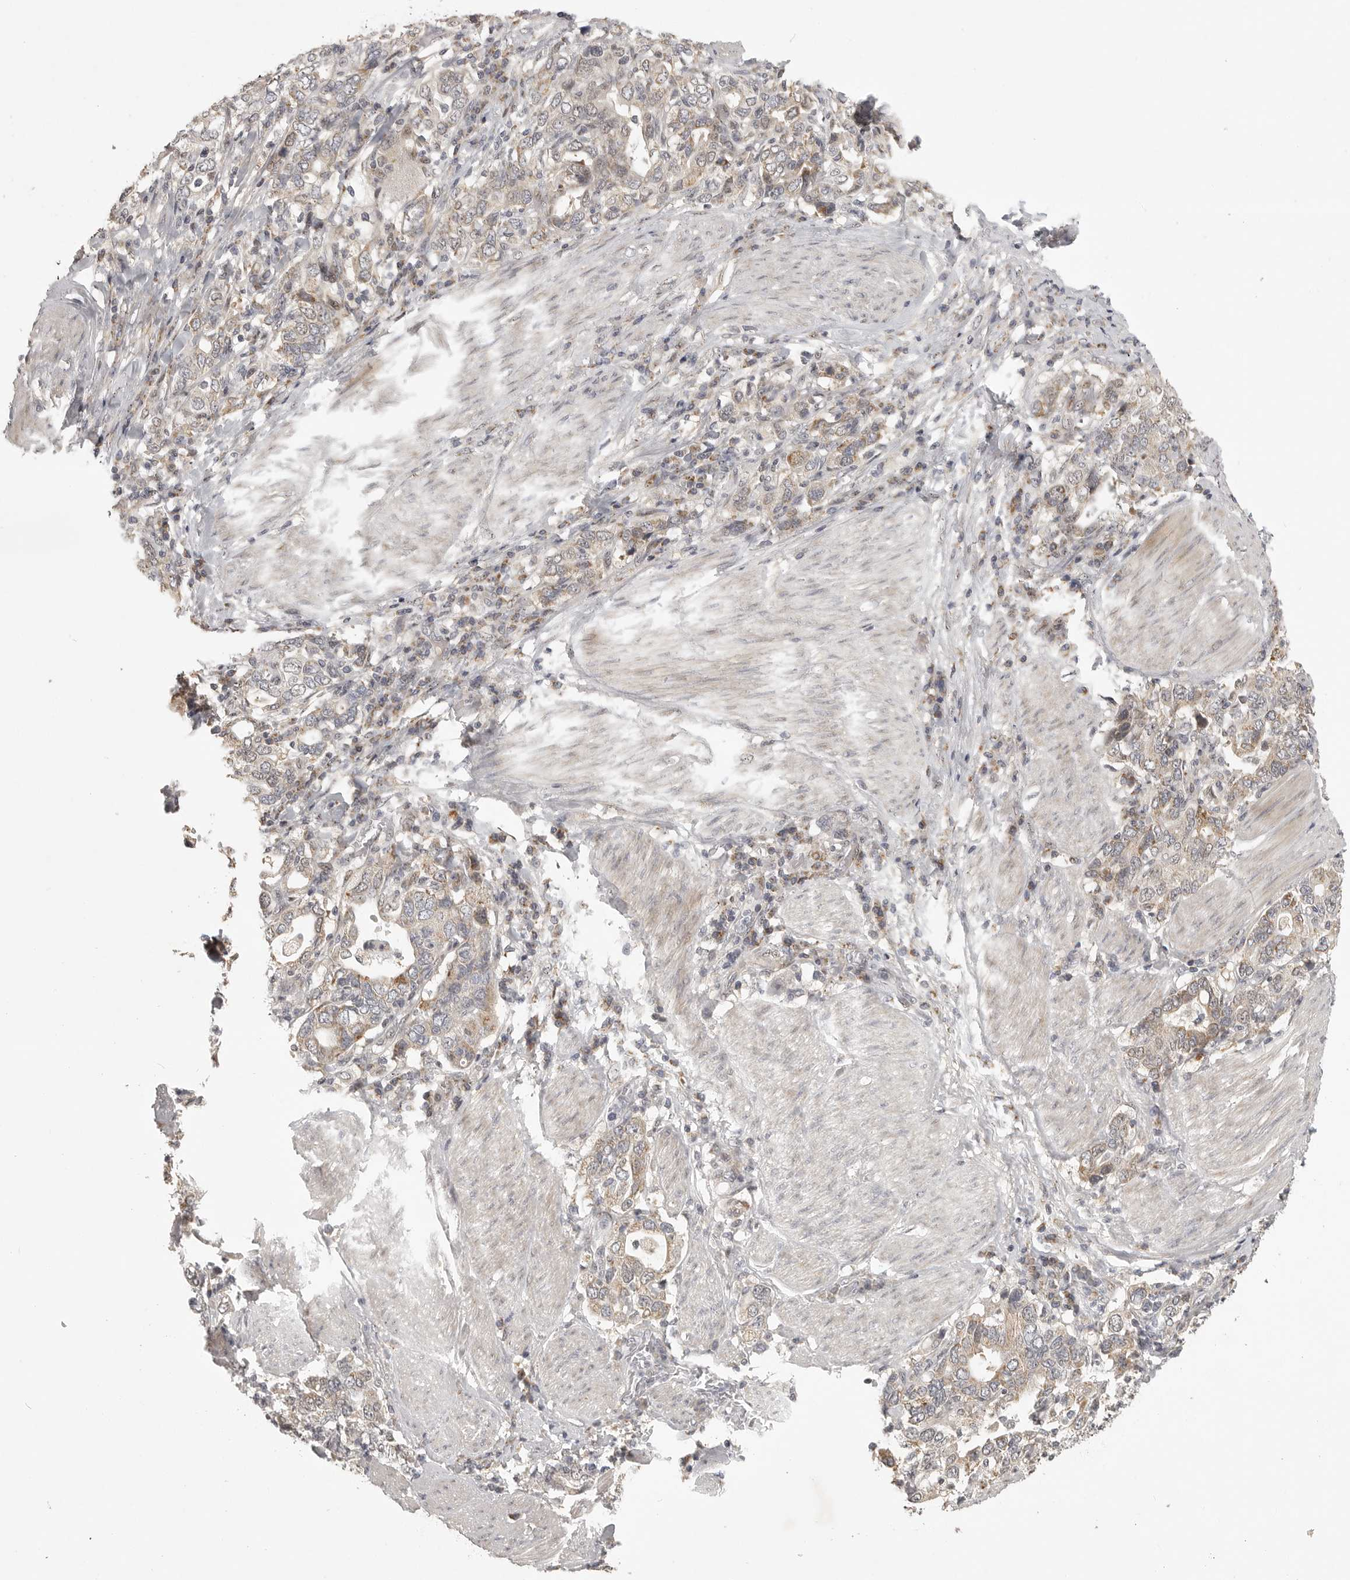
{"staining": {"intensity": "moderate", "quantity": "<25%", "location": "cytoplasmic/membranous"}, "tissue": "stomach cancer", "cell_type": "Tumor cells", "image_type": "cancer", "snomed": [{"axis": "morphology", "description": "Adenocarcinoma, NOS"}, {"axis": "topography", "description": "Stomach, upper"}], "caption": "A high-resolution image shows IHC staining of adenocarcinoma (stomach), which displays moderate cytoplasmic/membranous expression in about <25% of tumor cells. The staining was performed using DAB (3,3'-diaminobenzidine) to visualize the protein expression in brown, while the nuclei were stained in blue with hematoxylin (Magnification: 20x).", "gene": "POLE2", "patient": {"sex": "male", "age": 62}}